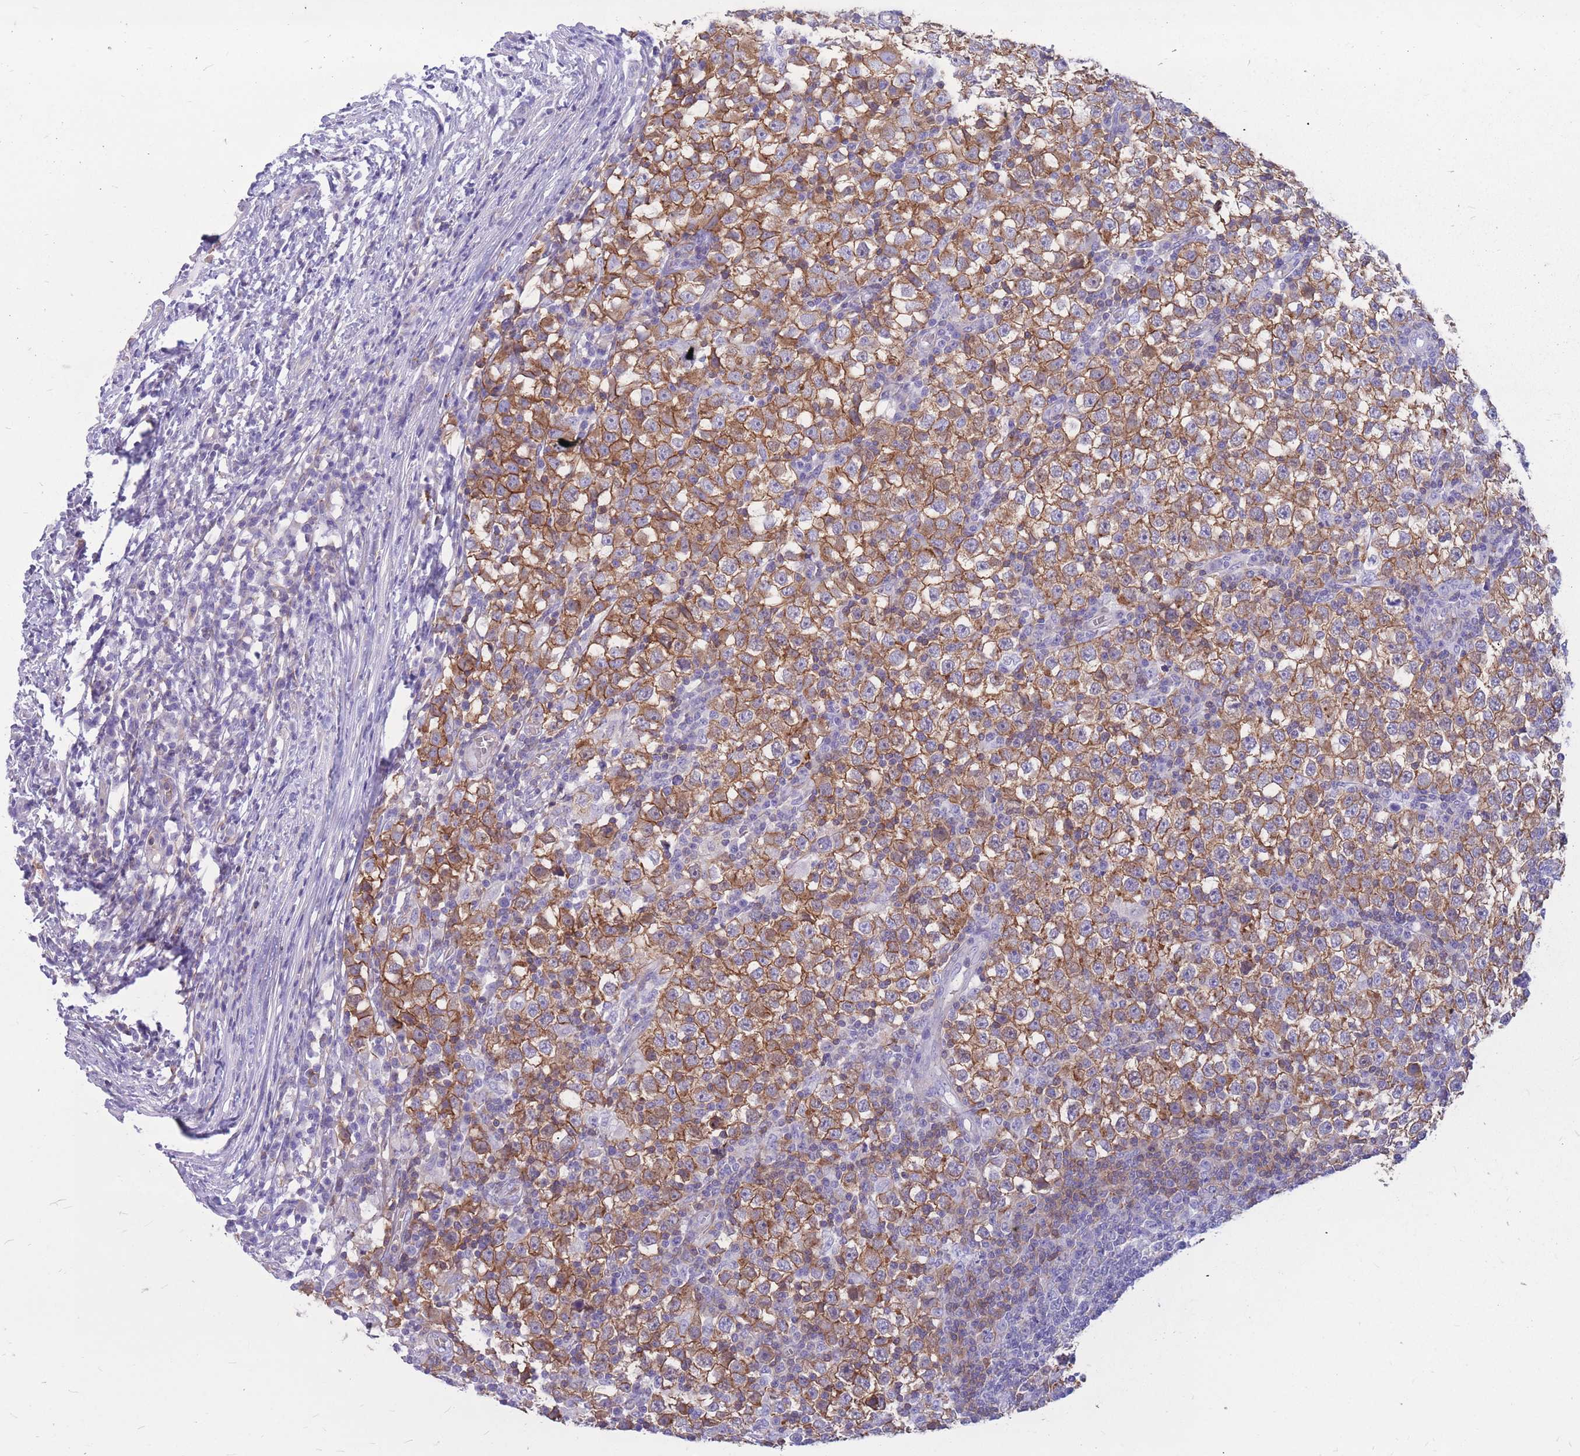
{"staining": {"intensity": "strong", "quantity": ">75%", "location": "cytoplasmic/membranous"}, "tissue": "testis cancer", "cell_type": "Tumor cells", "image_type": "cancer", "snomed": [{"axis": "morphology", "description": "Seminoma, NOS"}, {"axis": "topography", "description": "Testis"}], "caption": "IHC (DAB) staining of testis seminoma demonstrates strong cytoplasmic/membranous protein staining in approximately >75% of tumor cells.", "gene": "ADD2", "patient": {"sex": "male", "age": 65}}